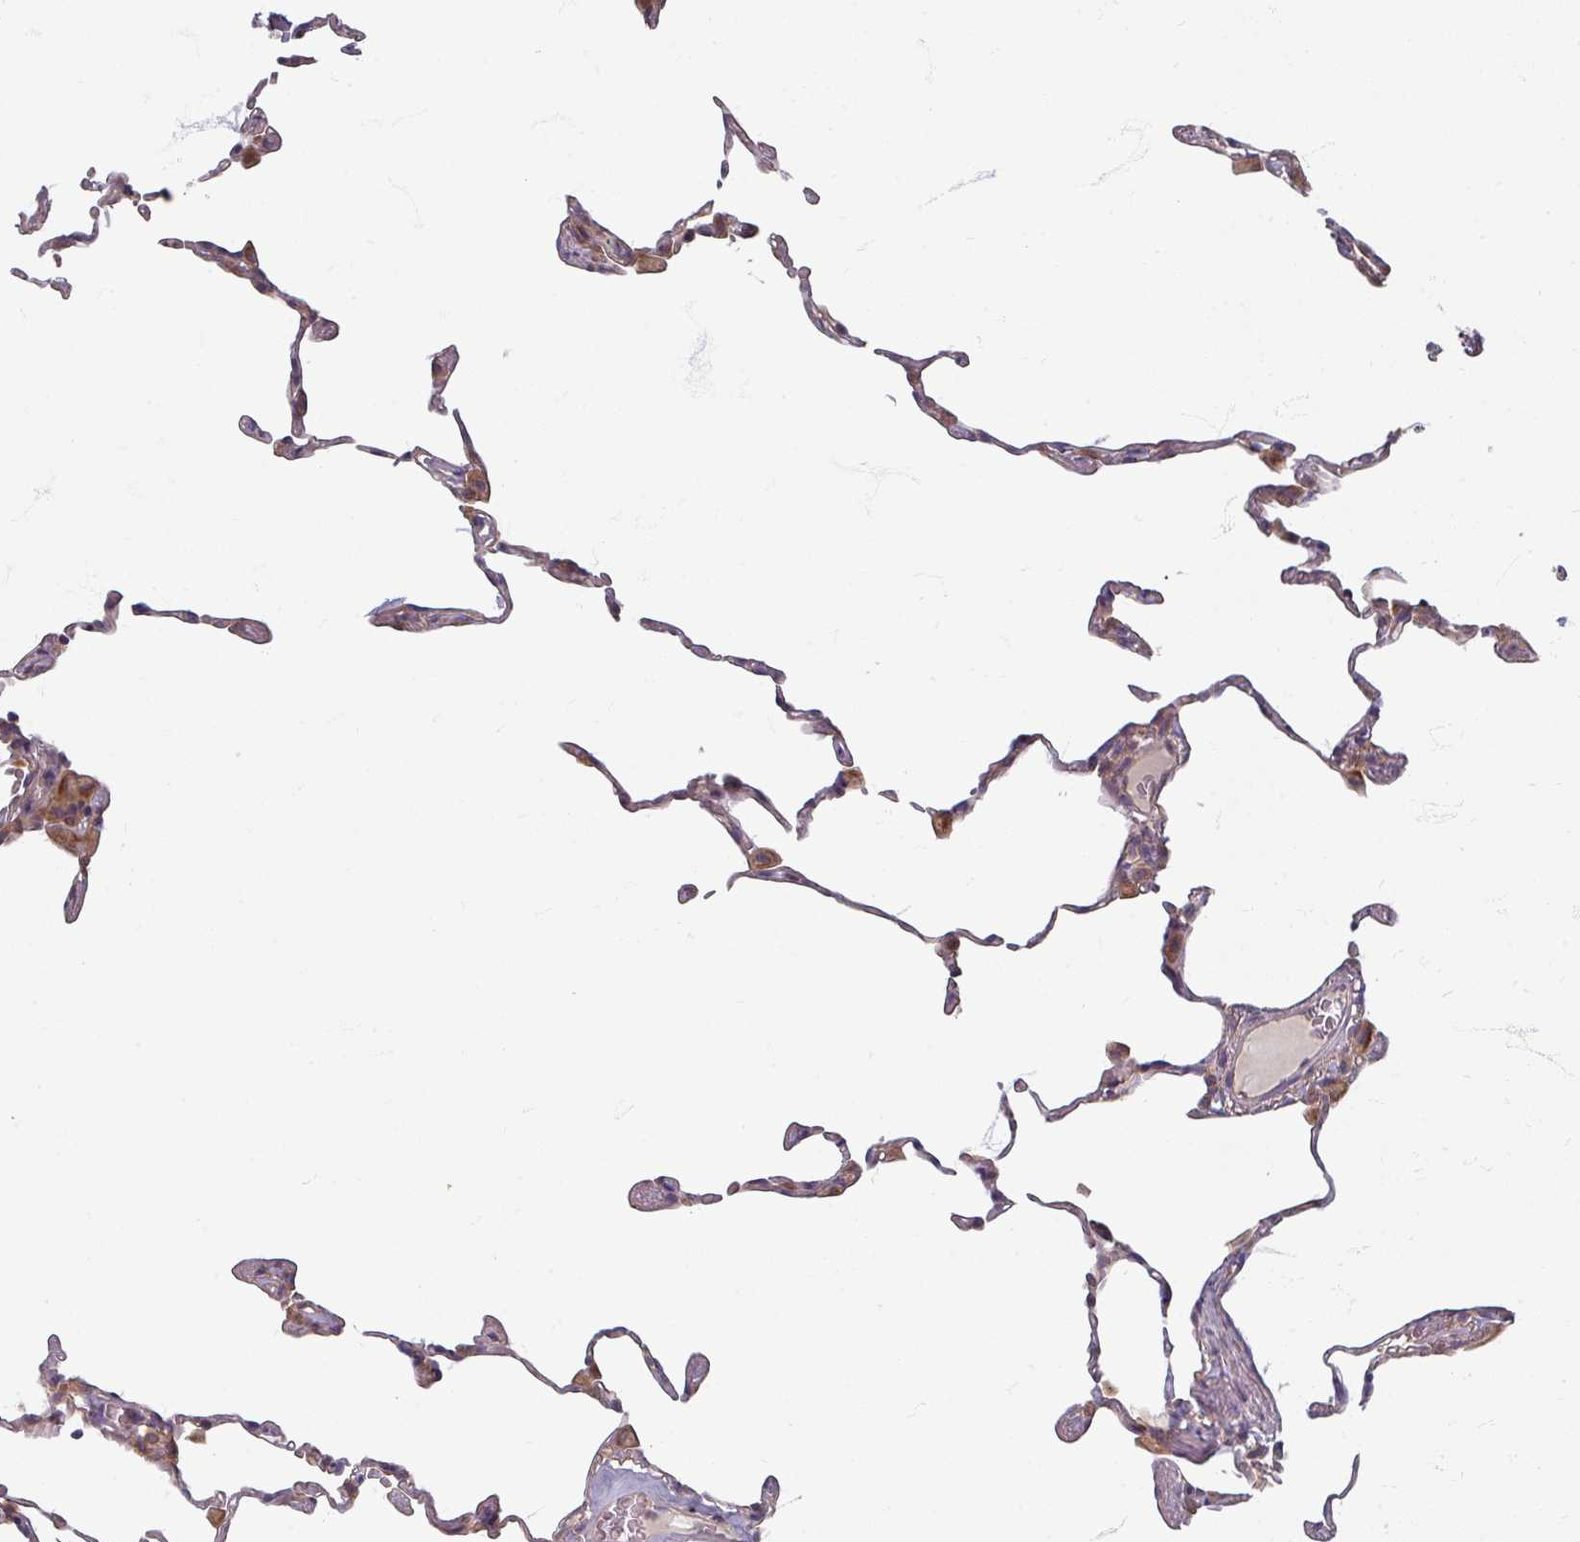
{"staining": {"intensity": "weak", "quantity": "<25%", "location": "cytoplasmic/membranous"}, "tissue": "lung", "cell_type": "Alveolar cells", "image_type": "normal", "snomed": [{"axis": "morphology", "description": "Normal tissue, NOS"}, {"axis": "topography", "description": "Lung"}], "caption": "Alveolar cells show no significant protein expression in normal lung.", "gene": "STAM", "patient": {"sex": "female", "age": 57}}